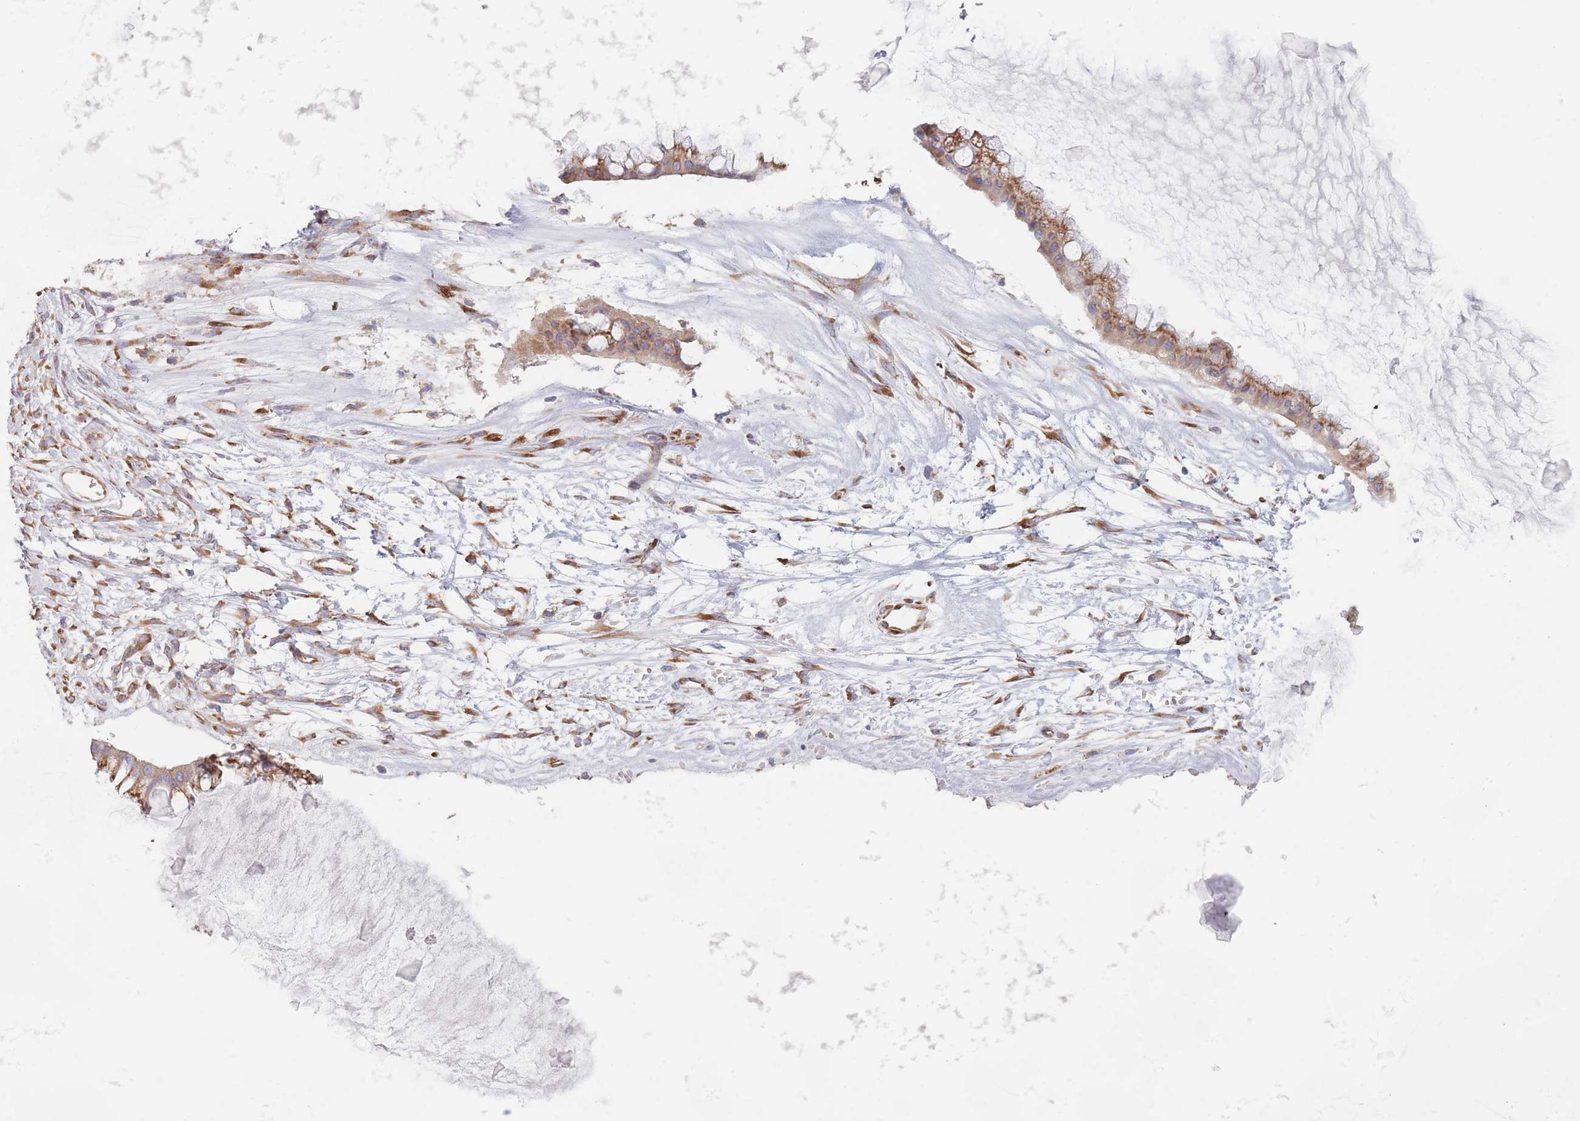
{"staining": {"intensity": "moderate", "quantity": ">75%", "location": "cytoplasmic/membranous"}, "tissue": "ovarian cancer", "cell_type": "Tumor cells", "image_type": "cancer", "snomed": [{"axis": "morphology", "description": "Cystadenocarcinoma, mucinous, NOS"}, {"axis": "topography", "description": "Ovary"}], "caption": "A brown stain shows moderate cytoplasmic/membranous positivity of a protein in human ovarian cancer tumor cells. The staining is performed using DAB brown chromogen to label protein expression. The nuclei are counter-stained blue using hematoxylin.", "gene": "EEF1B2", "patient": {"sex": "female", "age": 73}}